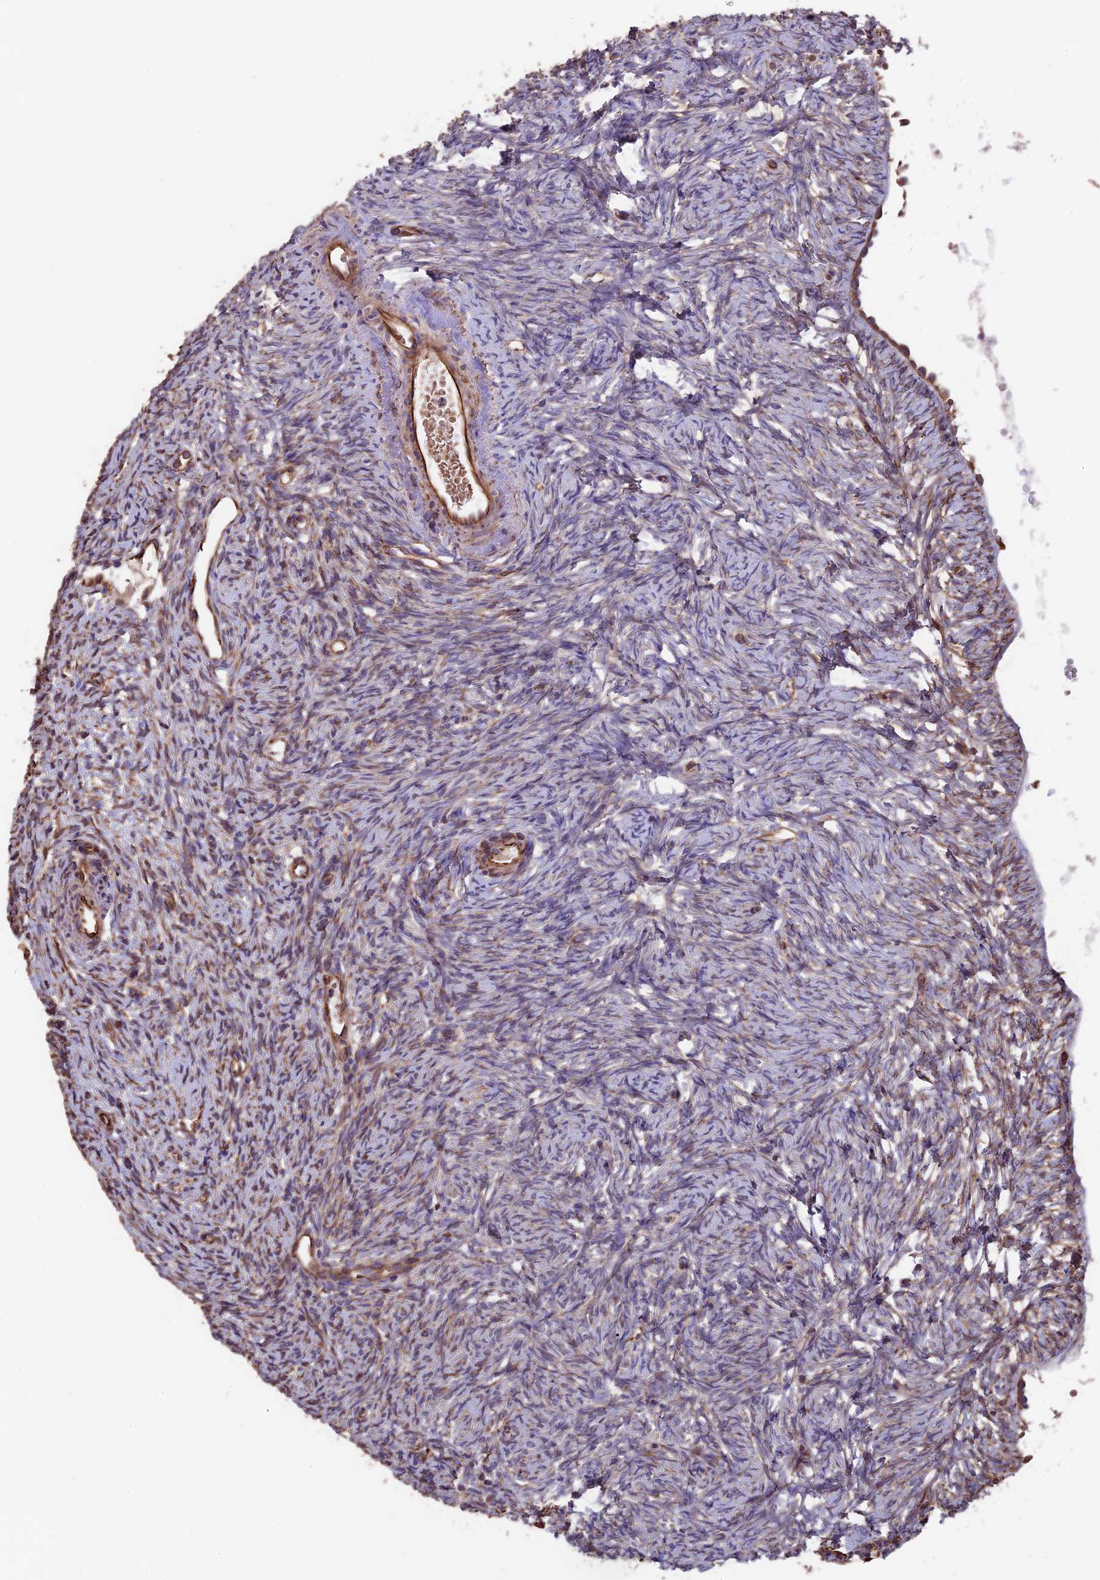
{"staining": {"intensity": "weak", "quantity": "<25%", "location": "cytoplasmic/membranous"}, "tissue": "ovary", "cell_type": "Ovarian stroma cells", "image_type": "normal", "snomed": [{"axis": "morphology", "description": "Normal tissue, NOS"}, {"axis": "topography", "description": "Ovary"}], "caption": "Unremarkable ovary was stained to show a protein in brown. There is no significant positivity in ovarian stroma cells. (DAB (3,3'-diaminobenzidine) immunohistochemistry (IHC) with hematoxylin counter stain).", "gene": "SEH1L", "patient": {"sex": "female", "age": 51}}